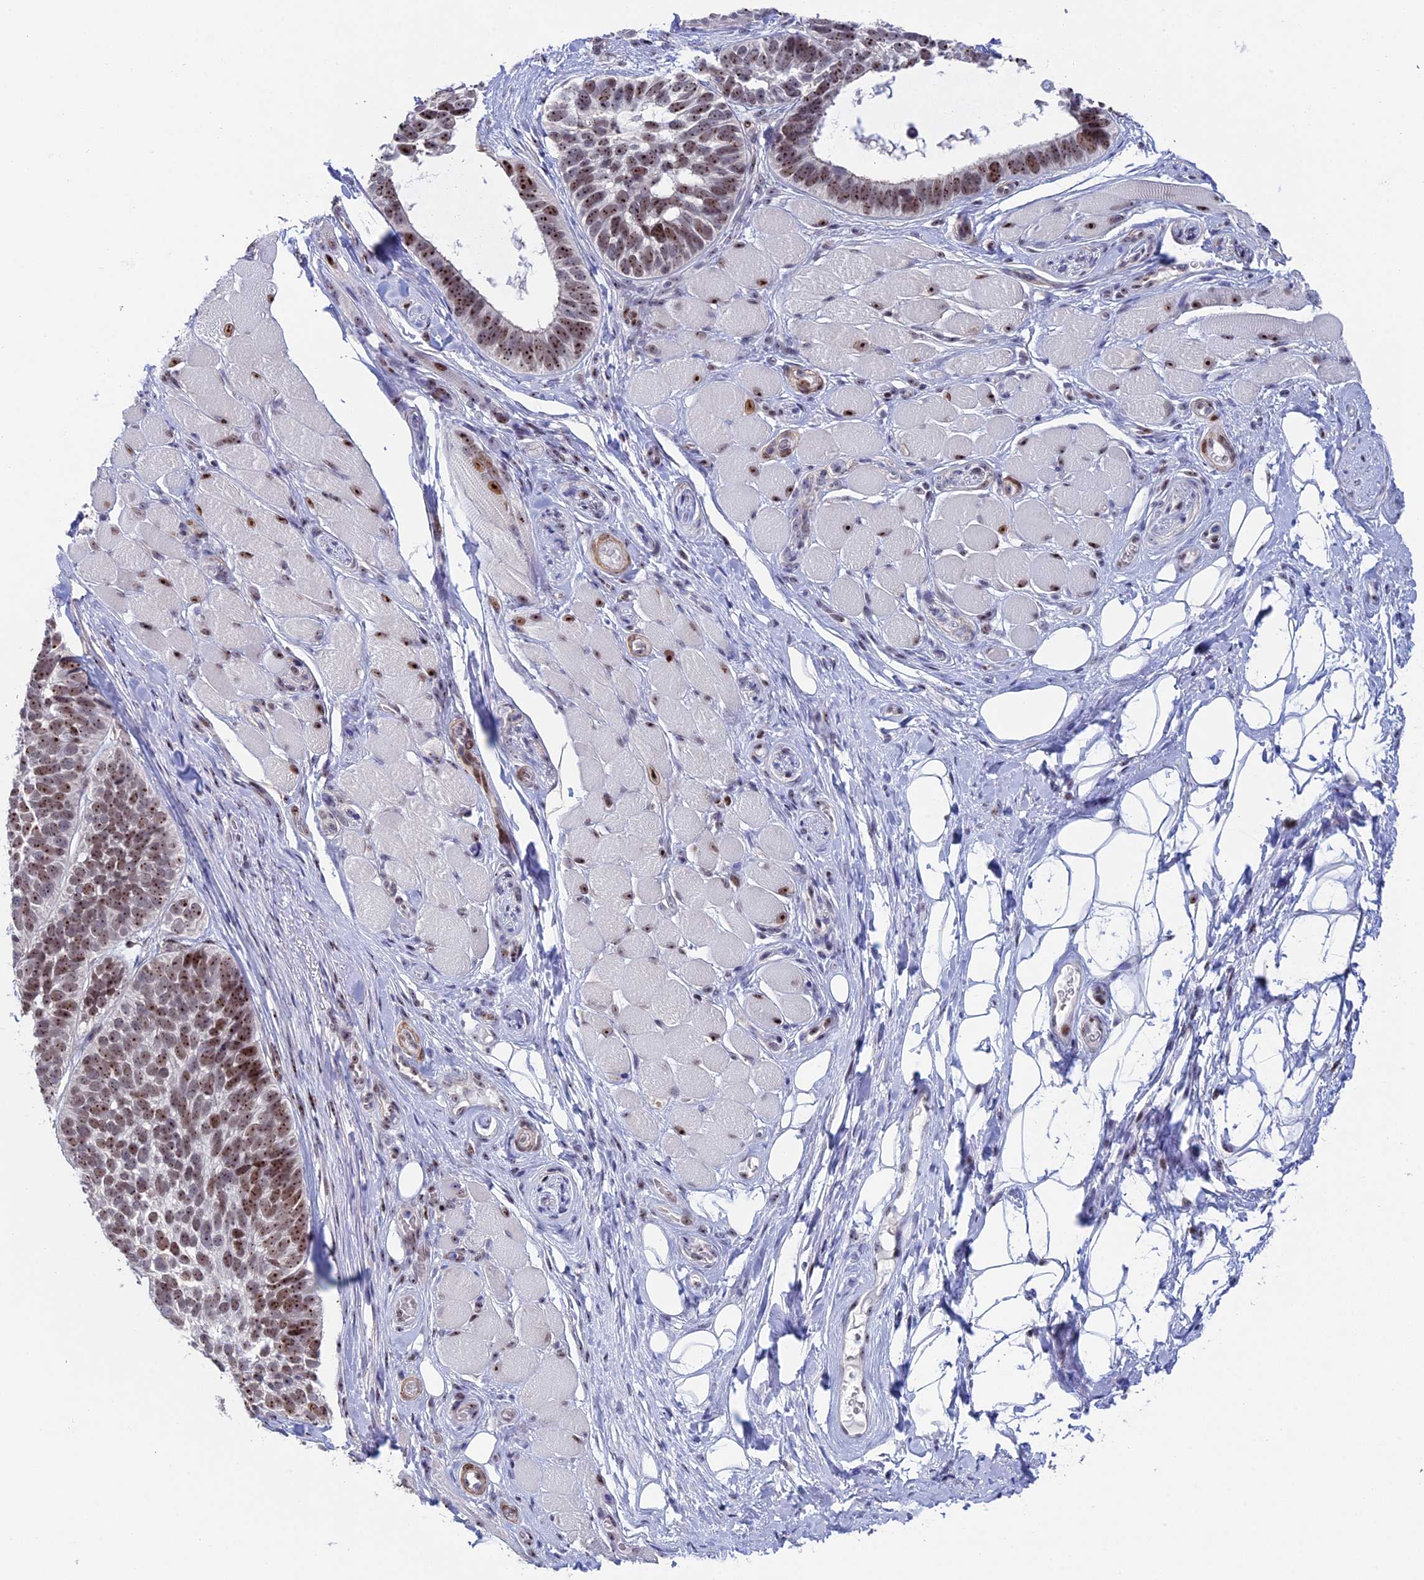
{"staining": {"intensity": "strong", "quantity": ">75%", "location": "nuclear"}, "tissue": "skin cancer", "cell_type": "Tumor cells", "image_type": "cancer", "snomed": [{"axis": "morphology", "description": "Basal cell carcinoma"}, {"axis": "topography", "description": "Skin"}], "caption": "Basal cell carcinoma (skin) tissue shows strong nuclear expression in approximately >75% of tumor cells, visualized by immunohistochemistry. The staining was performed using DAB, with brown indicating positive protein expression. Nuclei are stained blue with hematoxylin.", "gene": "CCDC86", "patient": {"sex": "male", "age": 62}}